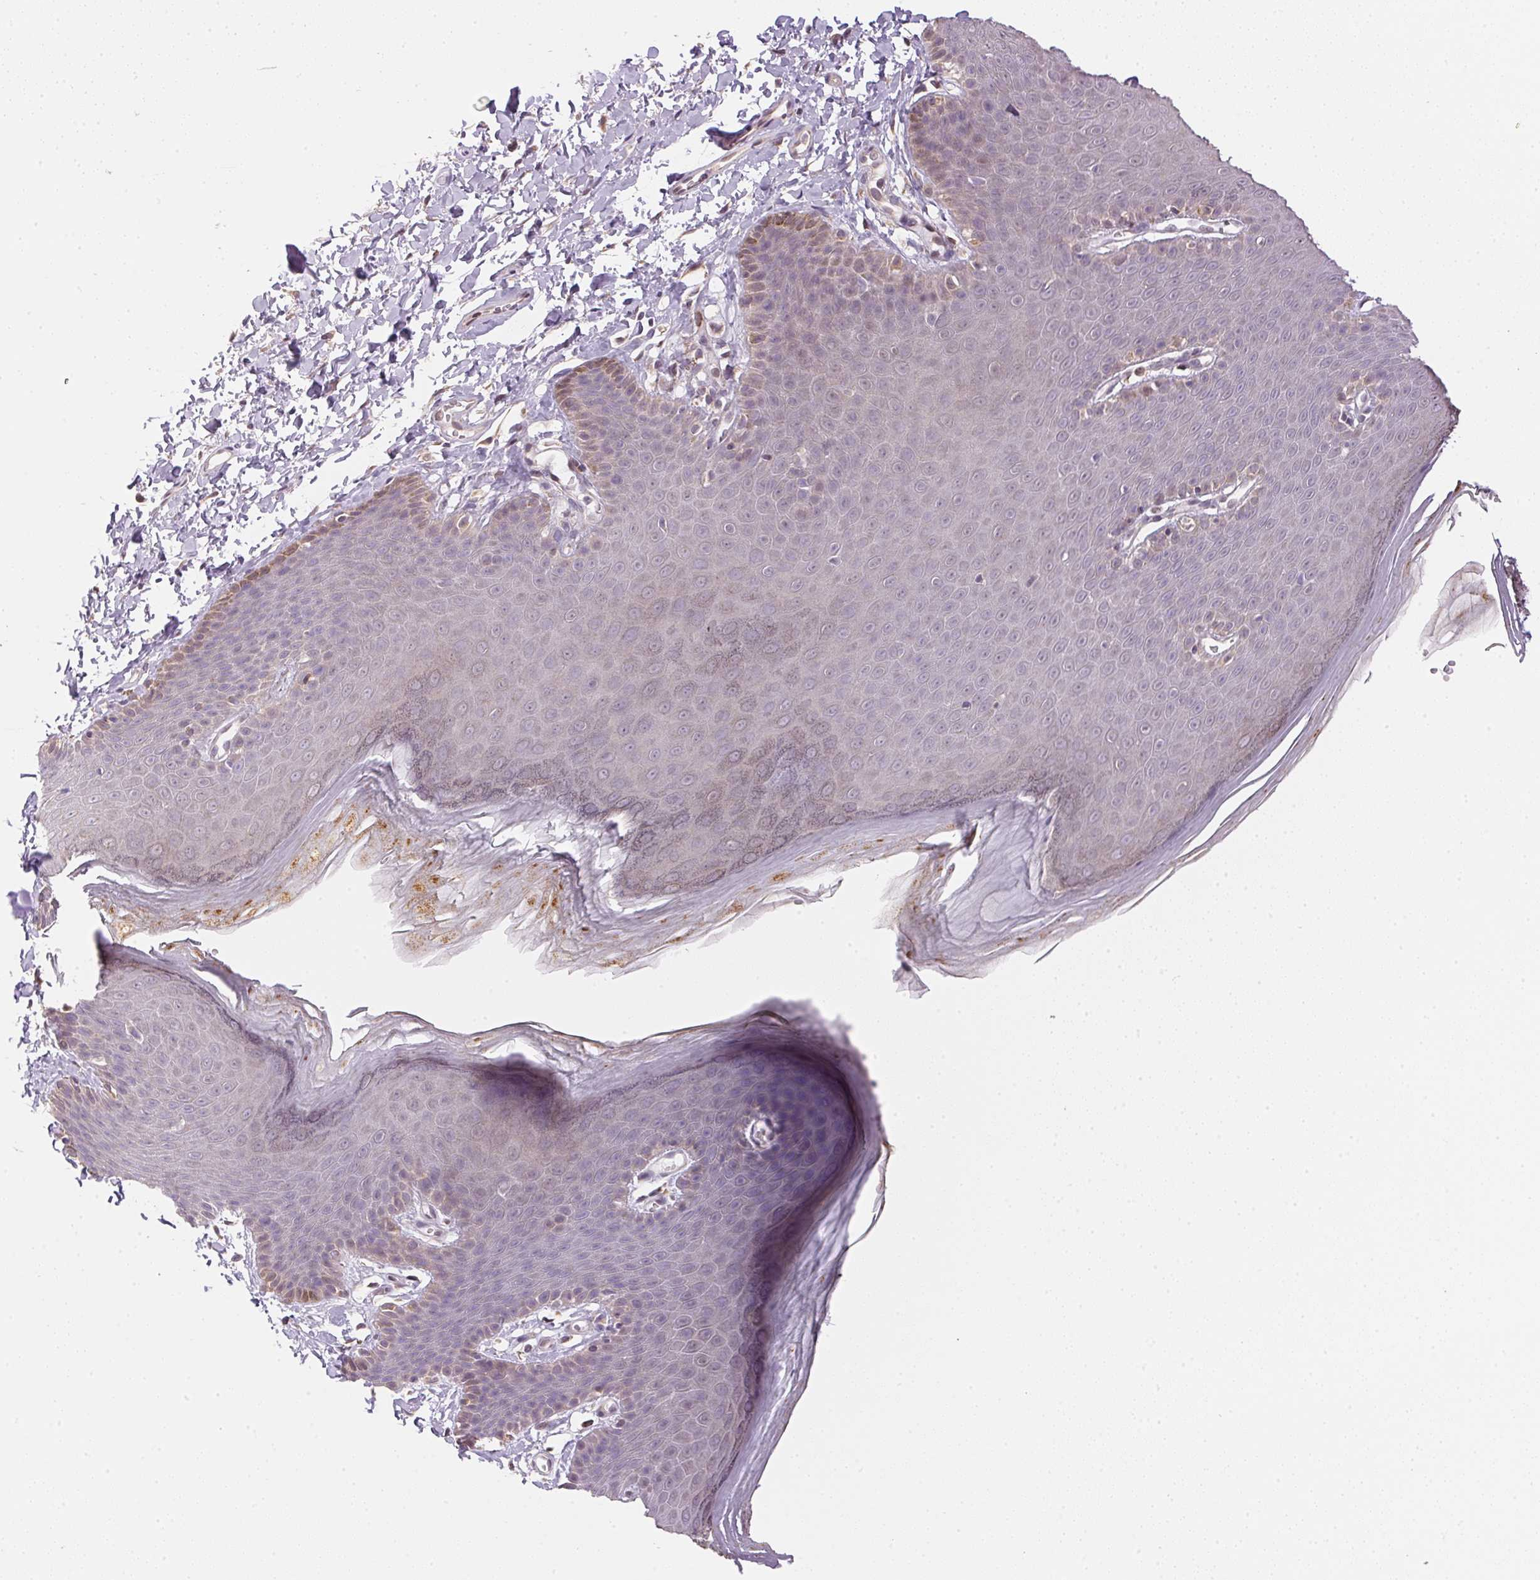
{"staining": {"intensity": "weak", "quantity": "<25%", "location": "cytoplasmic/membranous"}, "tissue": "skin", "cell_type": "Epidermal cells", "image_type": "normal", "snomed": [{"axis": "morphology", "description": "Normal tissue, NOS"}, {"axis": "topography", "description": "Anal"}], "caption": "Immunohistochemistry of benign human skin exhibits no positivity in epidermal cells.", "gene": "SC5D", "patient": {"sex": "male", "age": 53}}